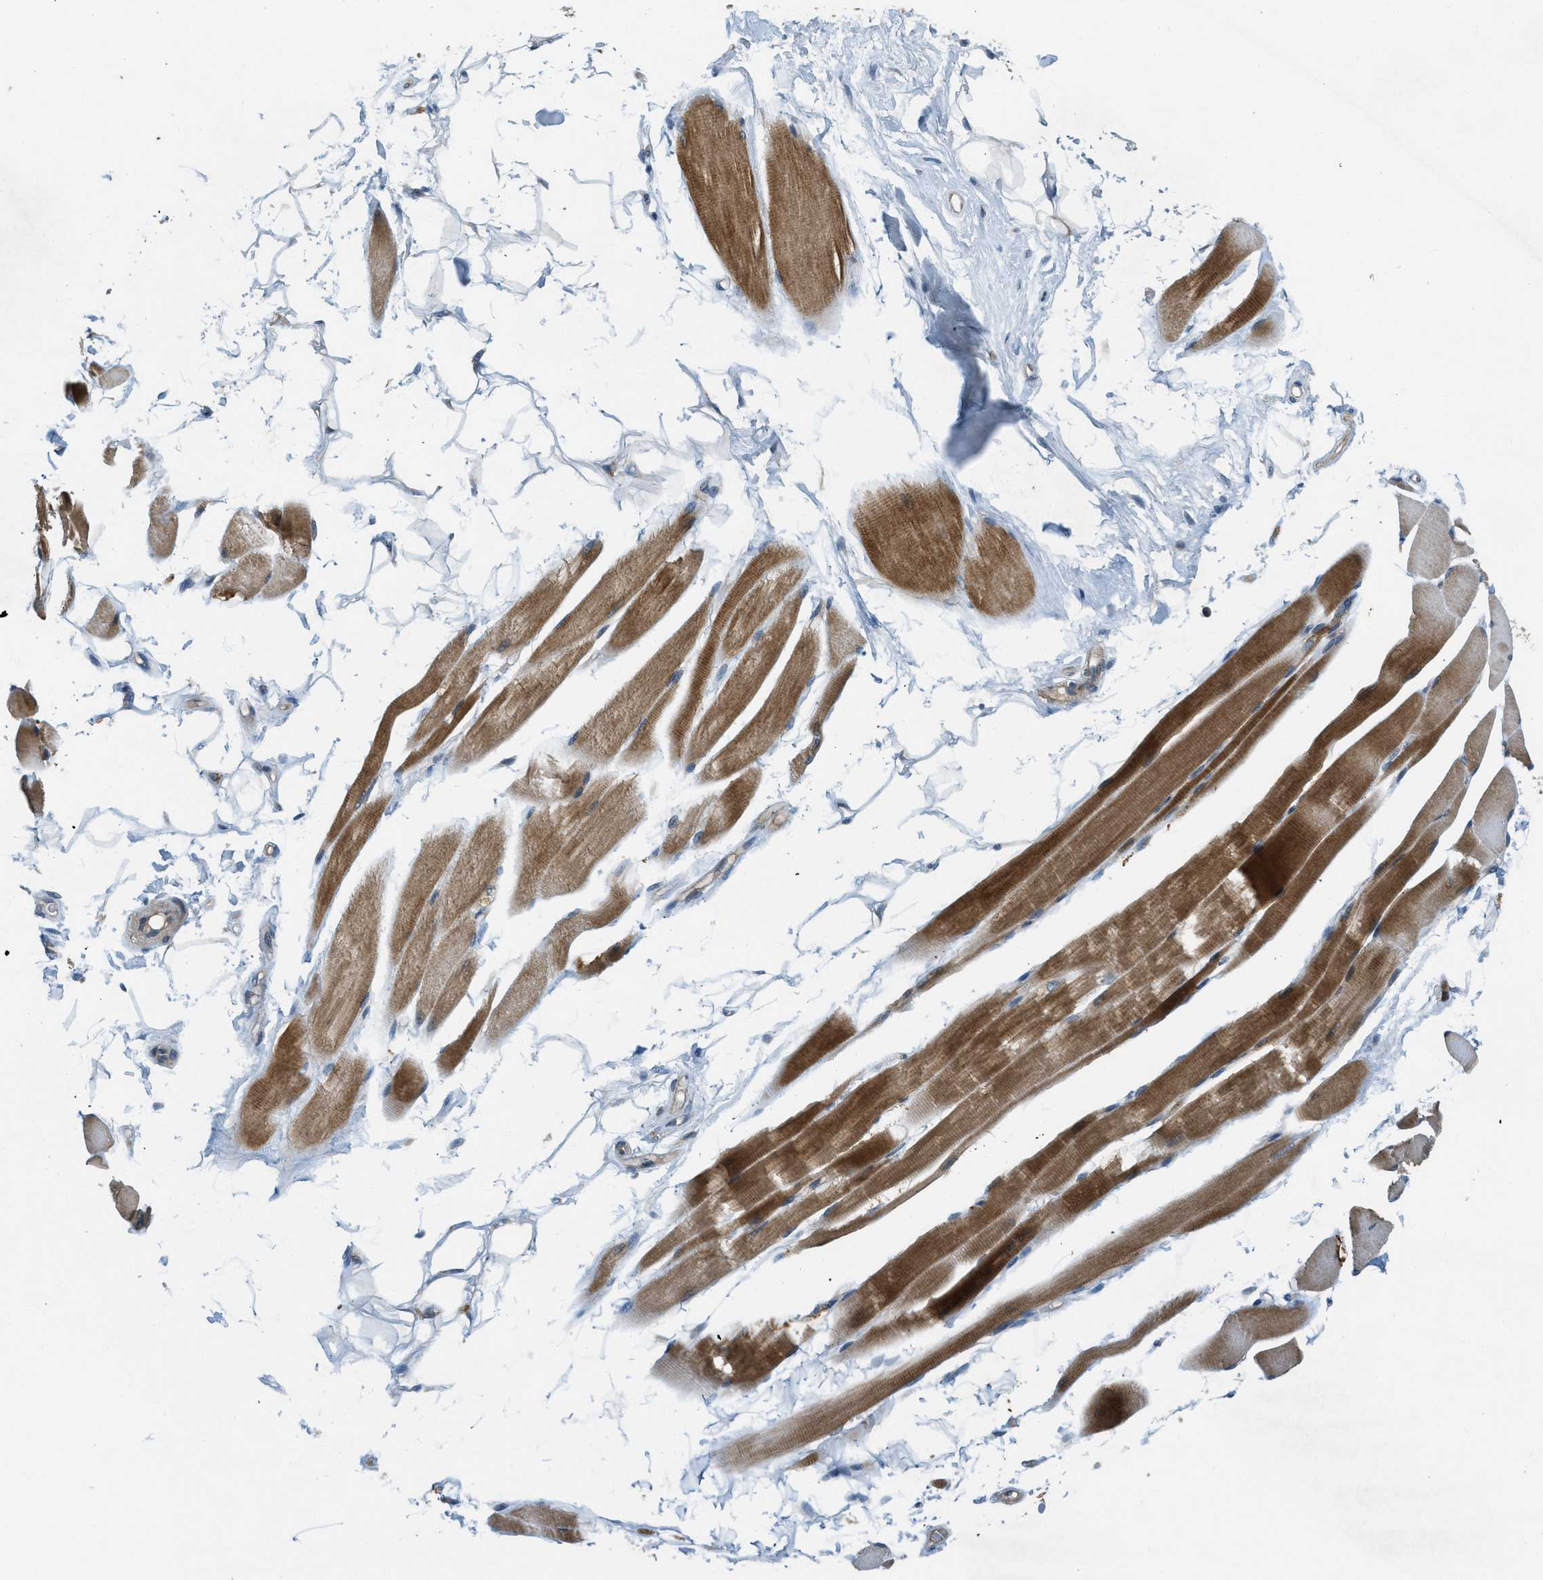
{"staining": {"intensity": "moderate", "quantity": ">75%", "location": "cytoplasmic/membranous"}, "tissue": "skeletal muscle", "cell_type": "Myocytes", "image_type": "normal", "snomed": [{"axis": "morphology", "description": "Normal tissue, NOS"}, {"axis": "topography", "description": "Skeletal muscle"}, {"axis": "topography", "description": "Peripheral nerve tissue"}], "caption": "Immunohistochemical staining of normal human skeletal muscle shows medium levels of moderate cytoplasmic/membranous positivity in about >75% of myocytes. (Stains: DAB (3,3'-diaminobenzidine) in brown, nuclei in blue, Microscopy: brightfield microscopy at high magnification).", "gene": "ADCY6", "patient": {"sex": "female", "age": 84}}